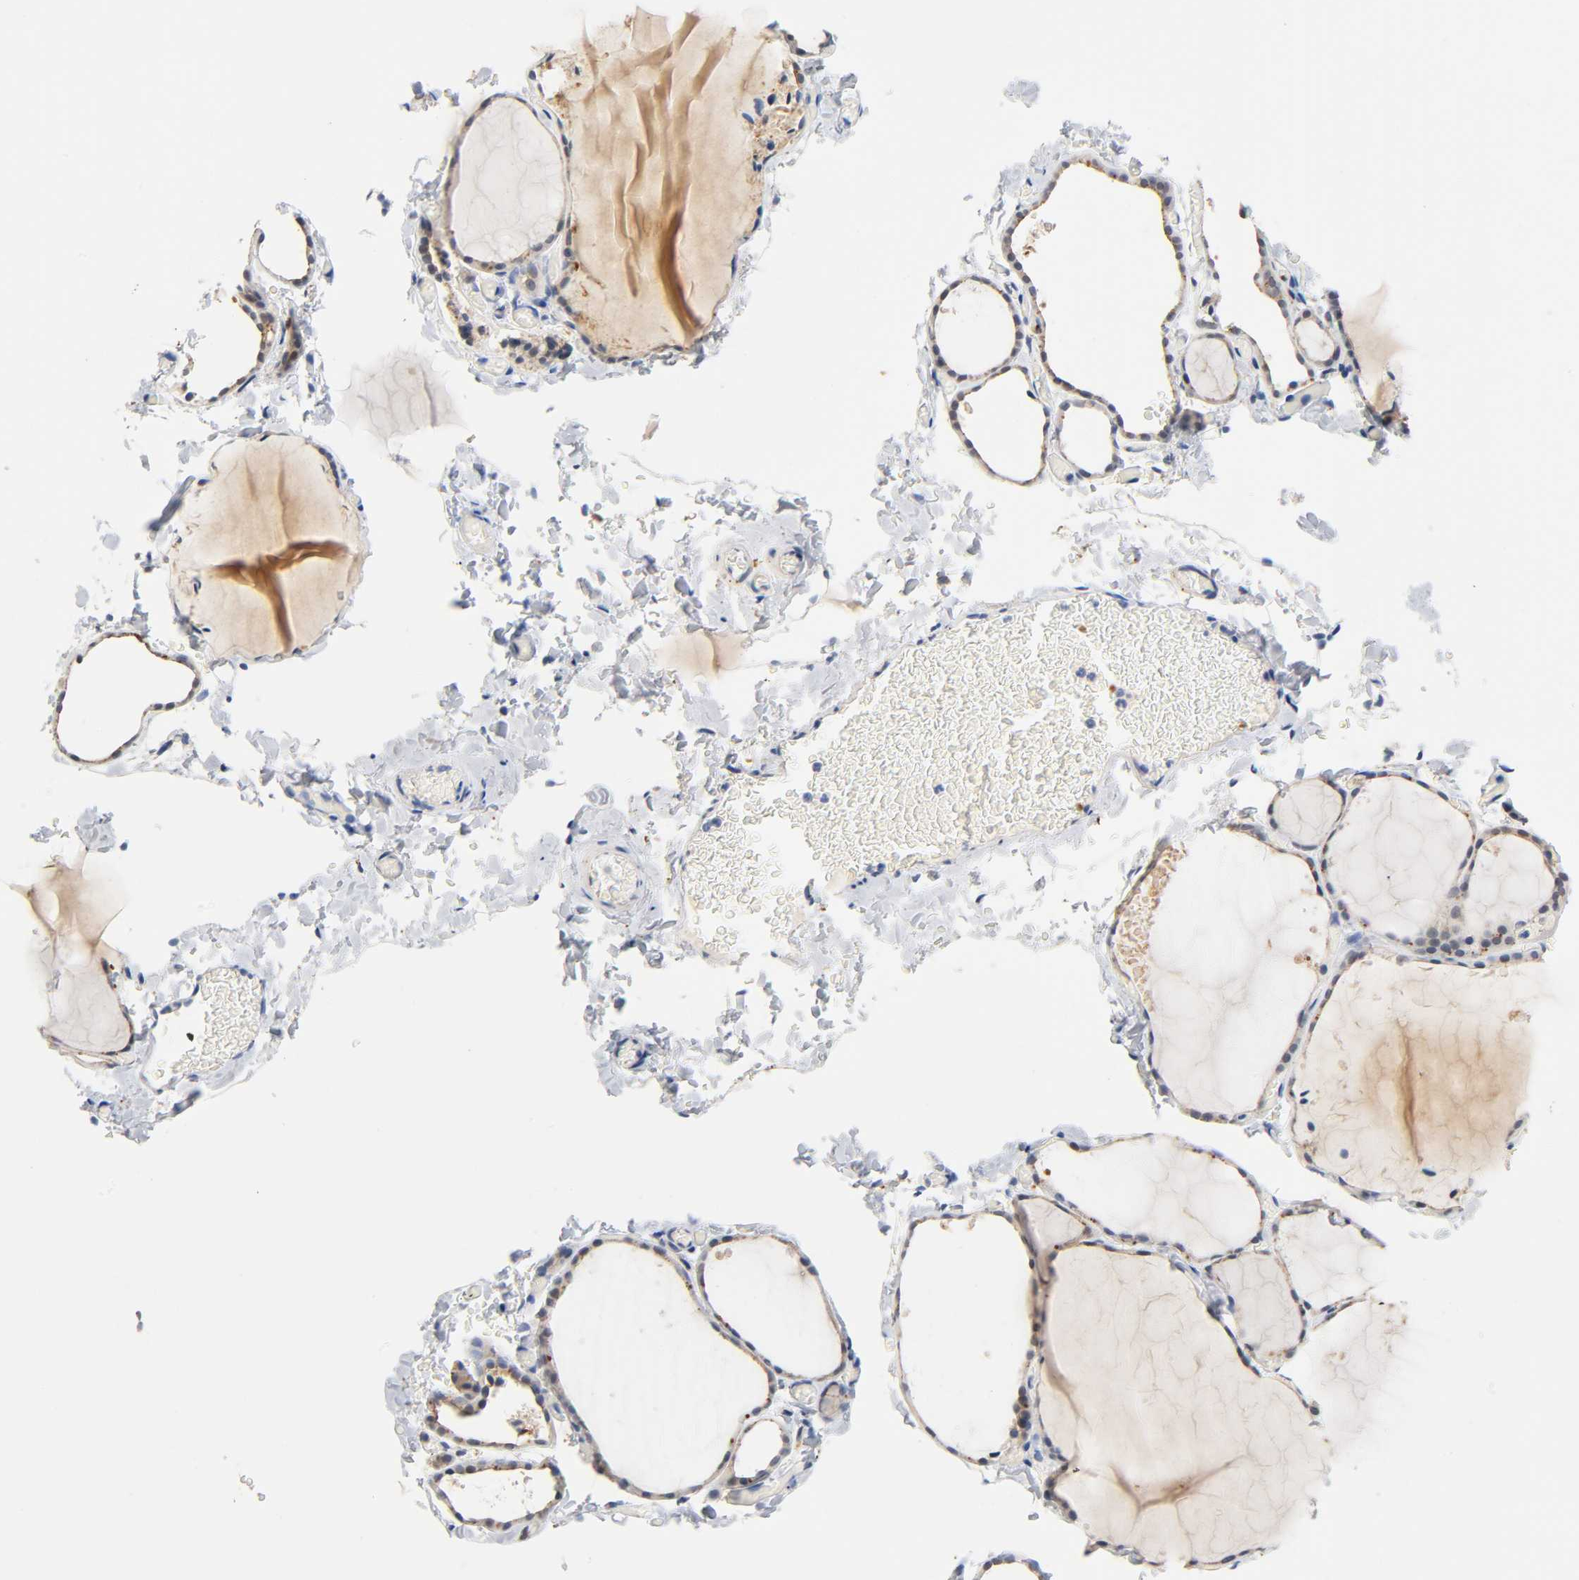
{"staining": {"intensity": "moderate", "quantity": "25%-75%", "location": "cytoplasmic/membranous"}, "tissue": "thyroid gland", "cell_type": "Glandular cells", "image_type": "normal", "snomed": [{"axis": "morphology", "description": "Normal tissue, NOS"}, {"axis": "topography", "description": "Thyroid gland"}], "caption": "Immunohistochemistry image of unremarkable human thyroid gland stained for a protein (brown), which exhibits medium levels of moderate cytoplasmic/membranous expression in about 25%-75% of glandular cells.", "gene": "UCKL1", "patient": {"sex": "female", "age": 22}}